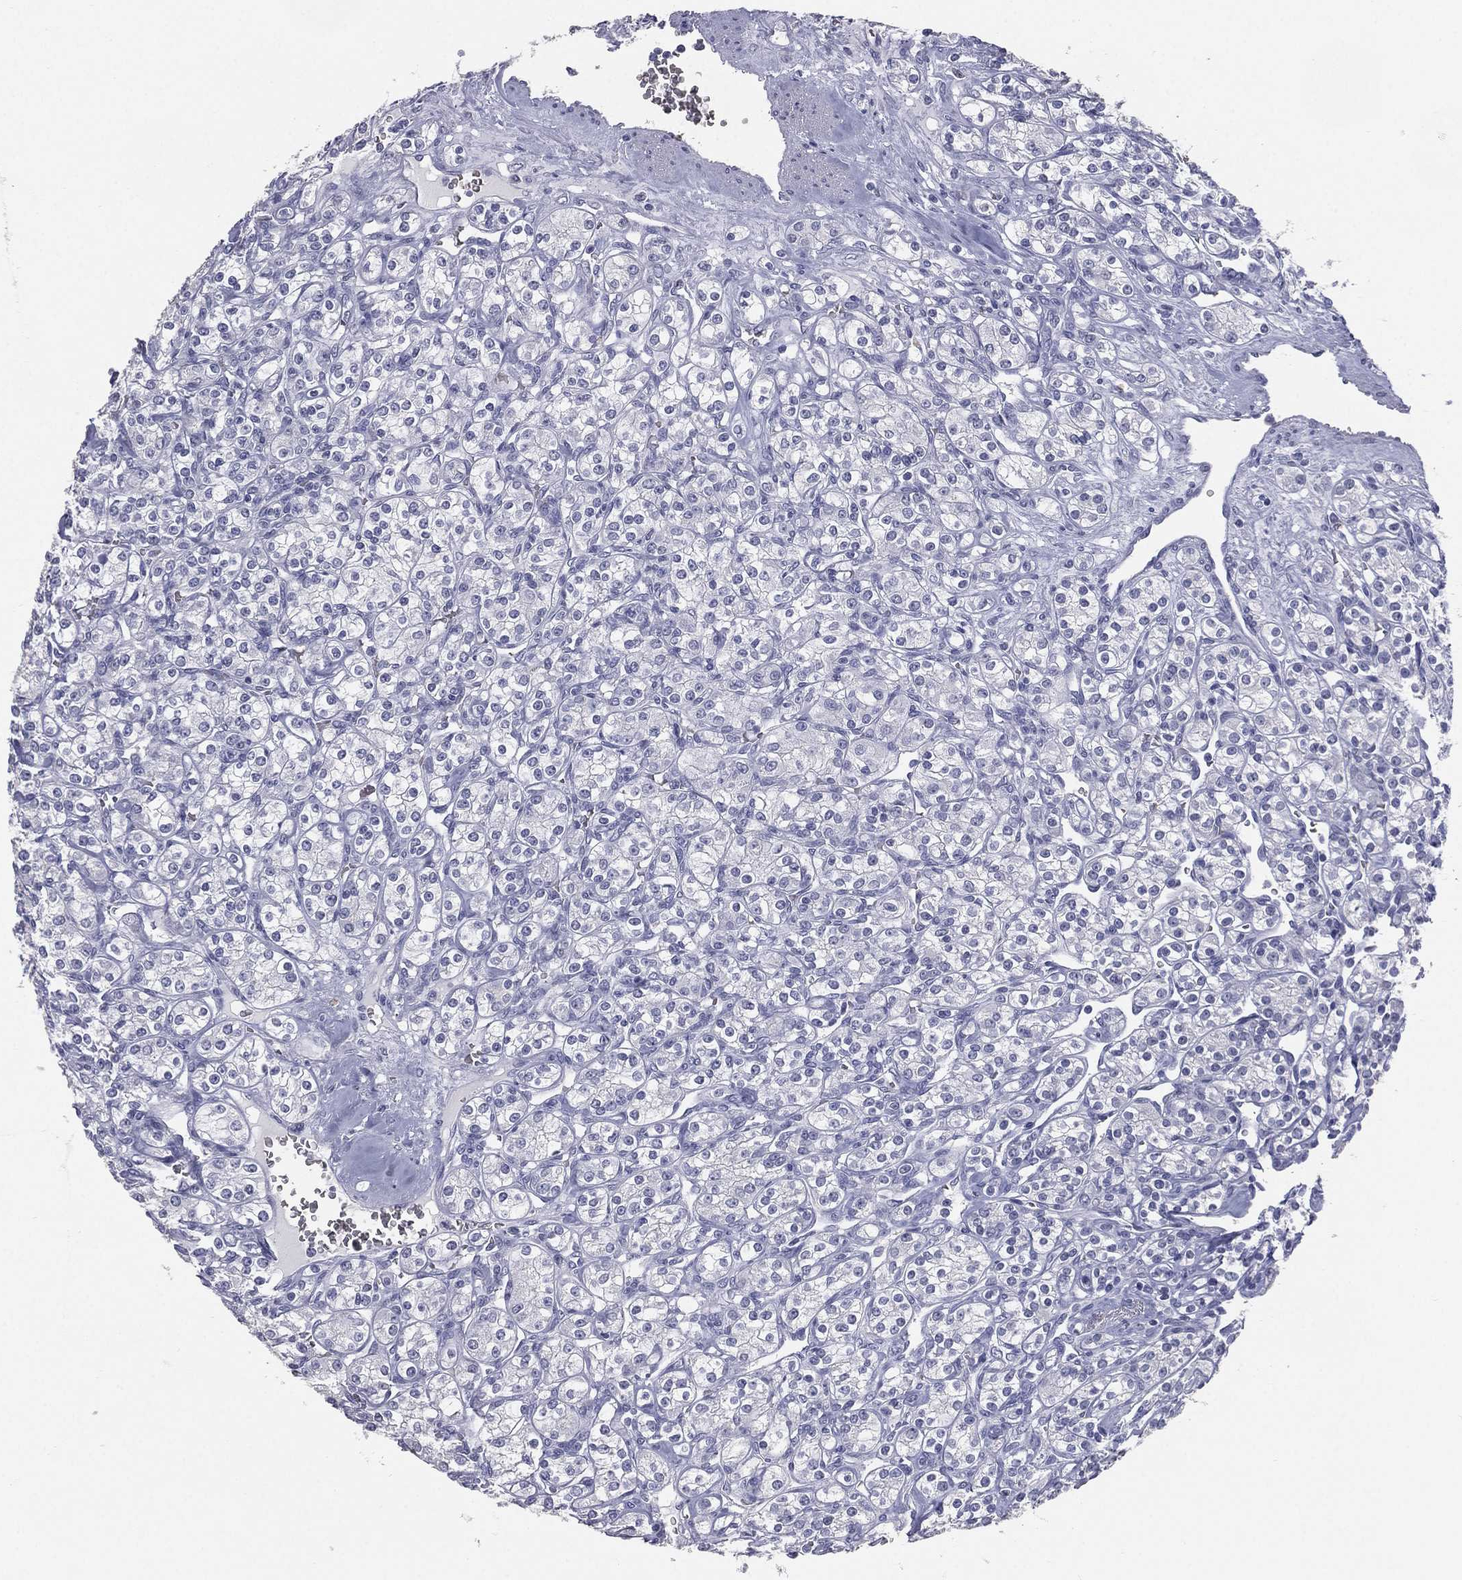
{"staining": {"intensity": "negative", "quantity": "none", "location": "none"}, "tissue": "renal cancer", "cell_type": "Tumor cells", "image_type": "cancer", "snomed": [{"axis": "morphology", "description": "Adenocarcinoma, NOS"}, {"axis": "topography", "description": "Kidney"}], "caption": "Histopathology image shows no protein staining in tumor cells of adenocarcinoma (renal) tissue. Nuclei are stained in blue.", "gene": "ESX1", "patient": {"sex": "male", "age": 77}}